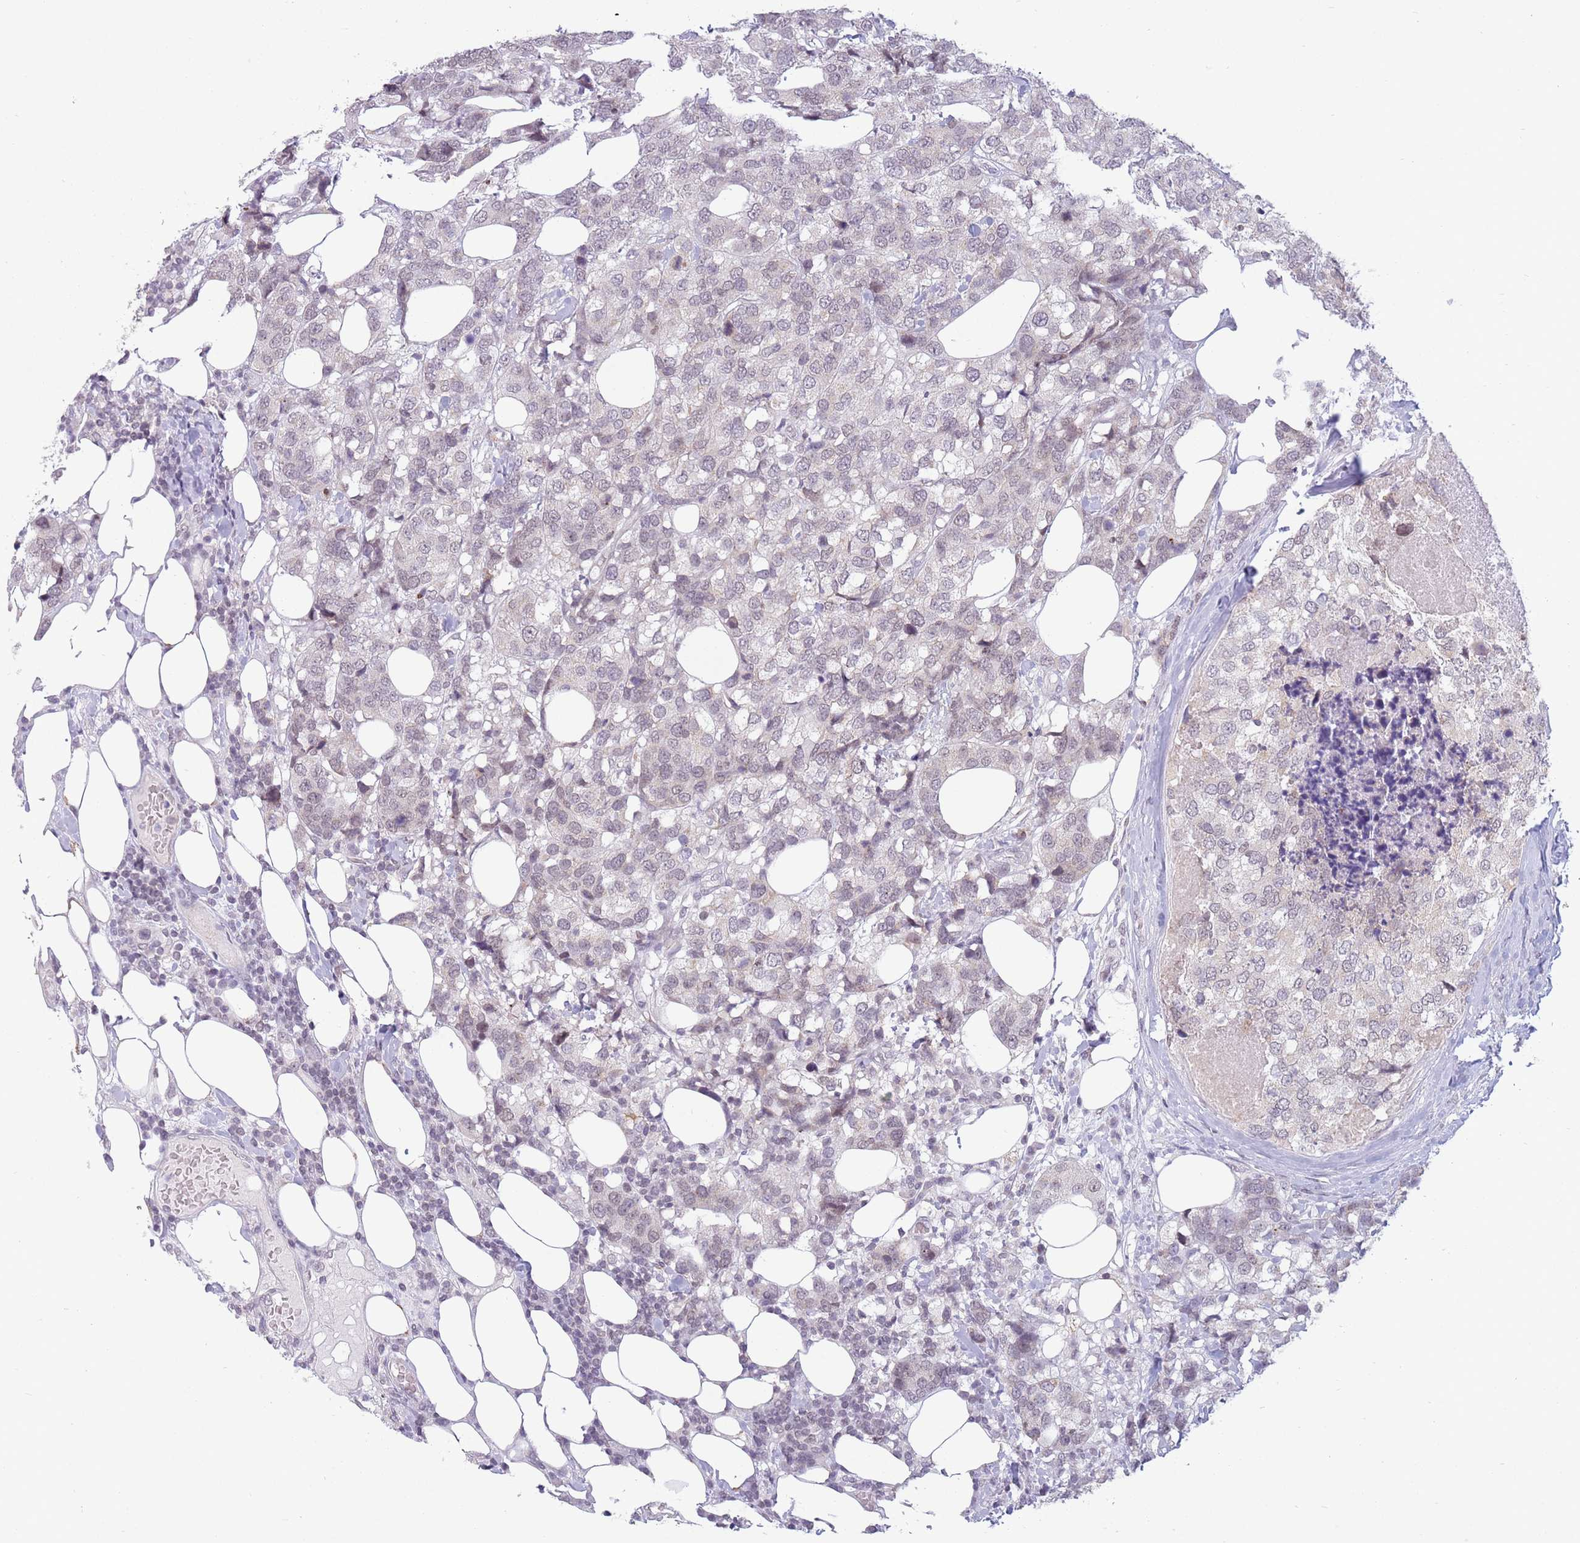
{"staining": {"intensity": "negative", "quantity": "none", "location": "none"}, "tissue": "breast cancer", "cell_type": "Tumor cells", "image_type": "cancer", "snomed": [{"axis": "morphology", "description": "Lobular carcinoma"}, {"axis": "topography", "description": "Breast"}], "caption": "Histopathology image shows no significant protein staining in tumor cells of lobular carcinoma (breast).", "gene": "ZNF574", "patient": {"sex": "female", "age": 59}}